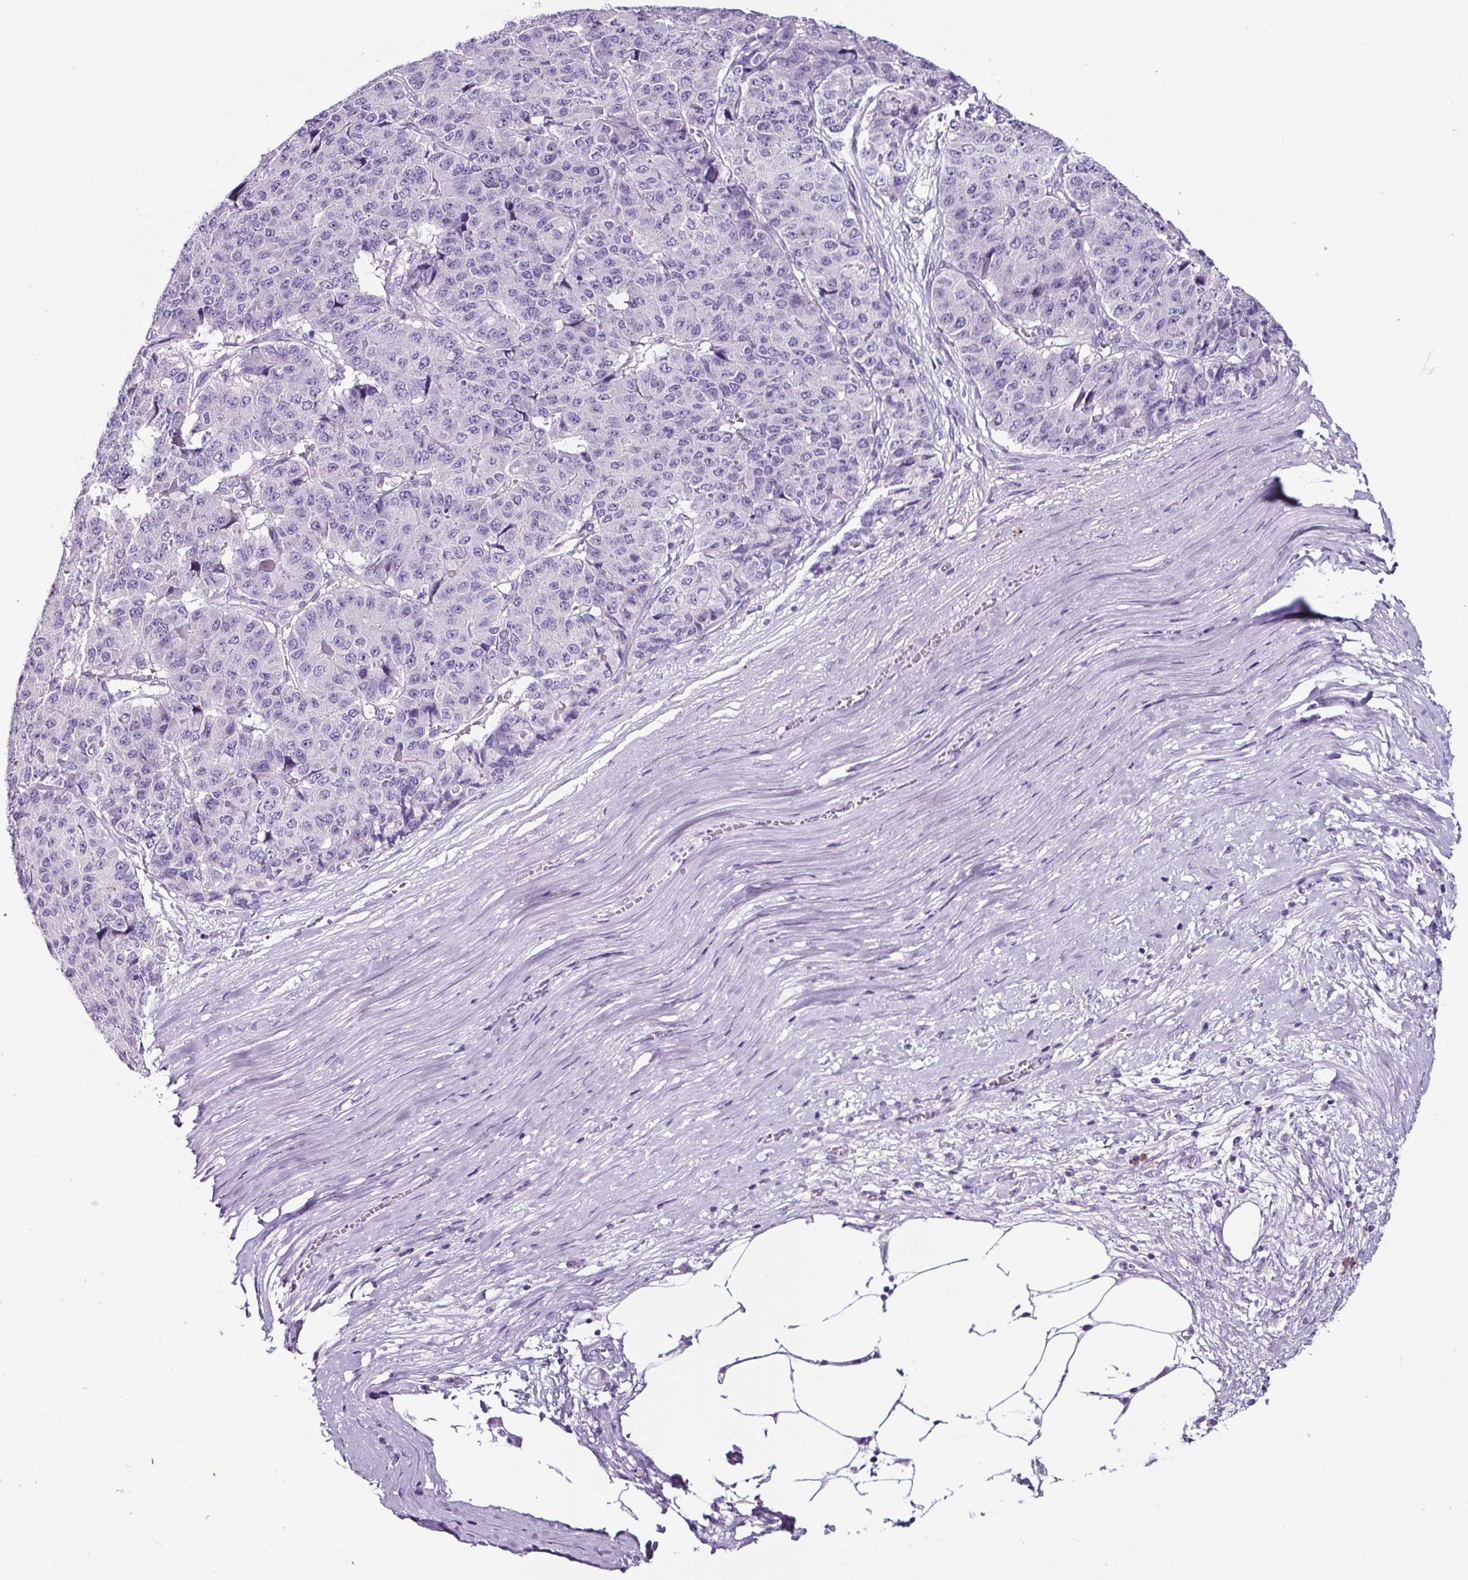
{"staining": {"intensity": "negative", "quantity": "none", "location": "none"}, "tissue": "pancreatic cancer", "cell_type": "Tumor cells", "image_type": "cancer", "snomed": [{"axis": "morphology", "description": "Adenocarcinoma, NOS"}, {"axis": "topography", "description": "Pancreas"}], "caption": "High magnification brightfield microscopy of pancreatic adenocarcinoma stained with DAB (brown) and counterstained with hematoxylin (blue): tumor cells show no significant positivity.", "gene": "SP8", "patient": {"sex": "male", "age": 50}}